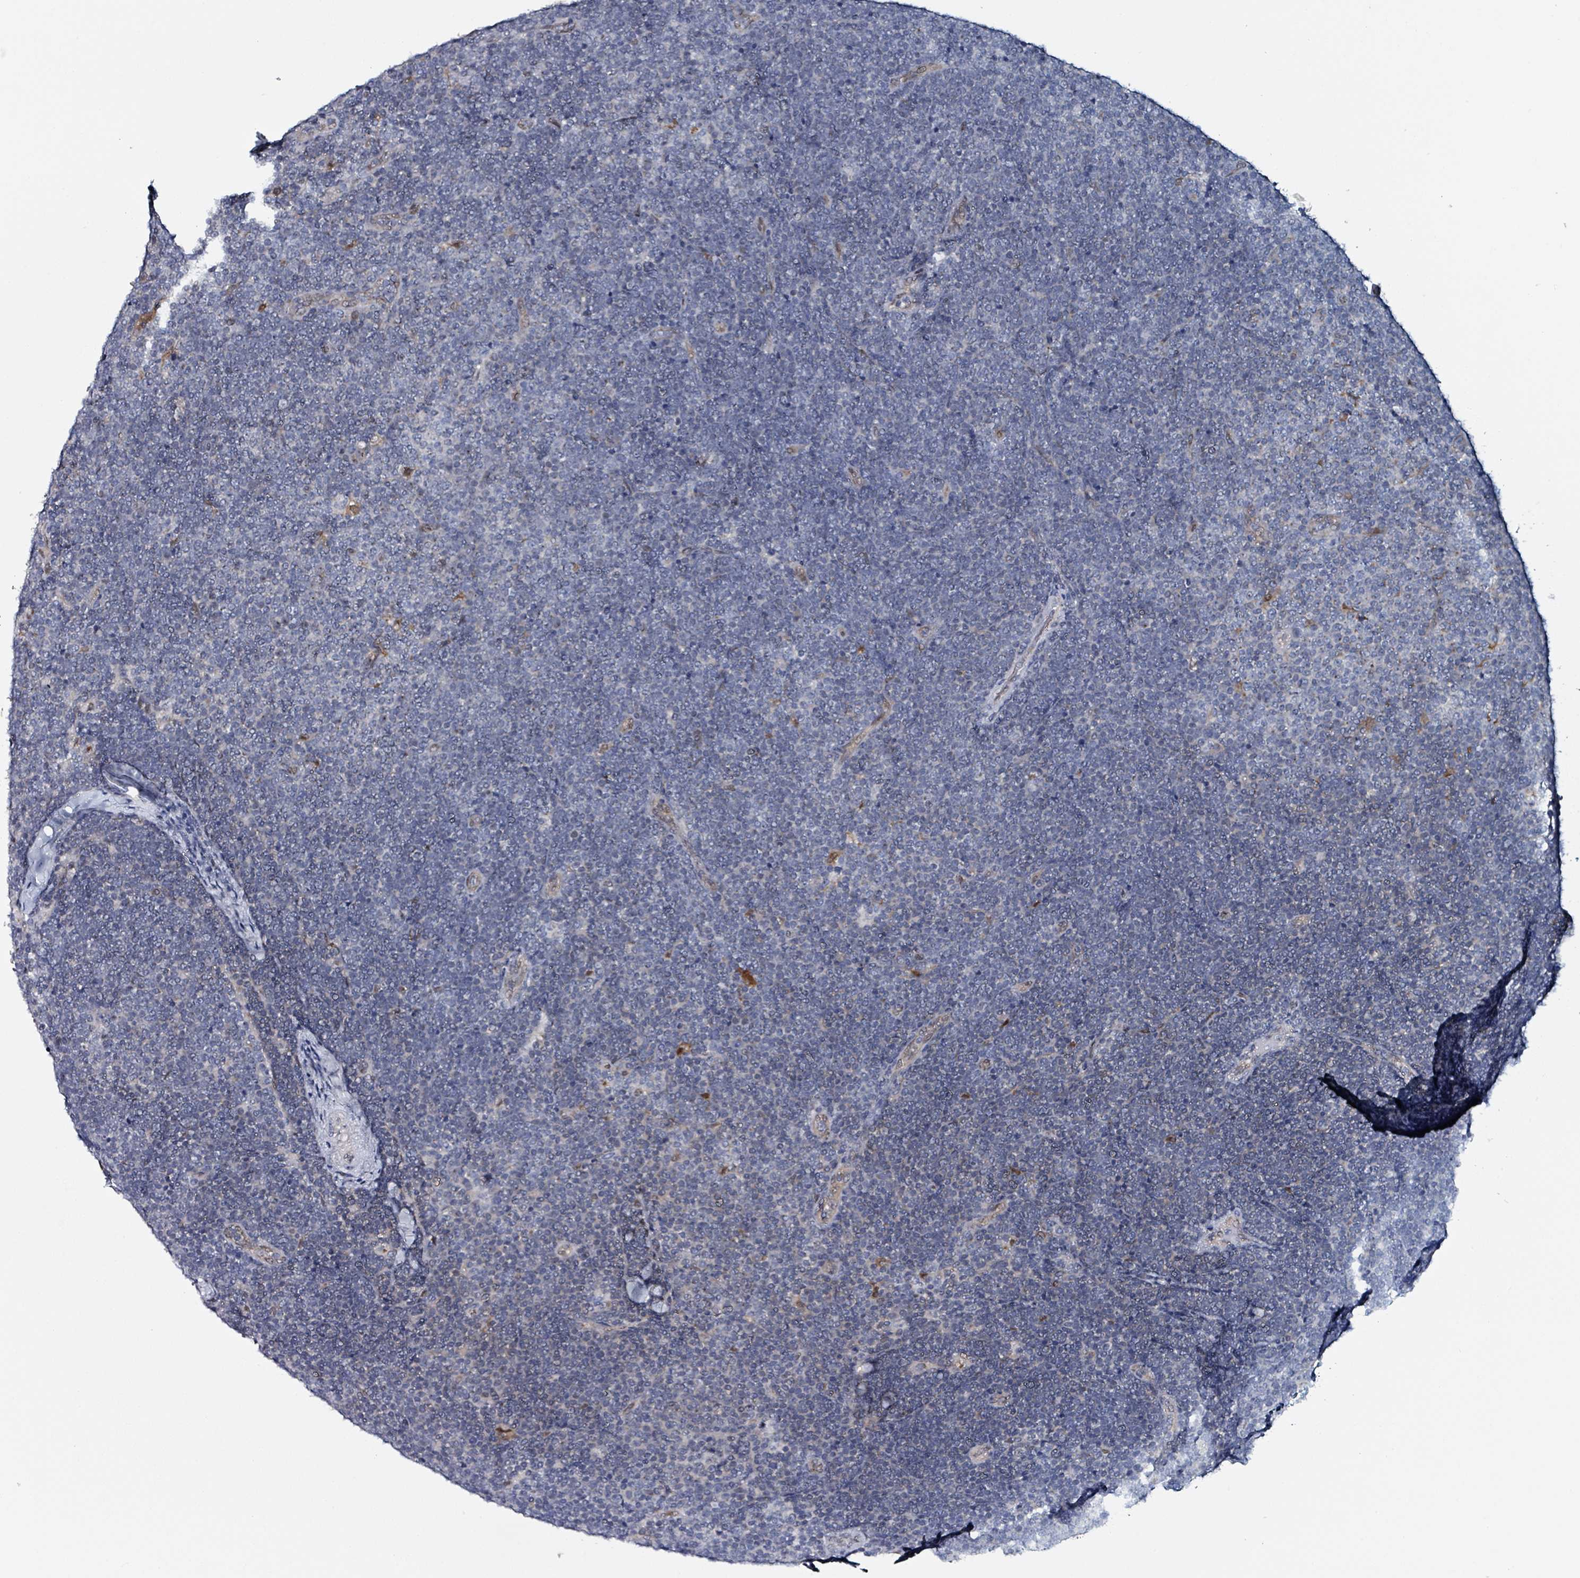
{"staining": {"intensity": "negative", "quantity": "none", "location": "none"}, "tissue": "lymphoma", "cell_type": "Tumor cells", "image_type": "cancer", "snomed": [{"axis": "morphology", "description": "Malignant lymphoma, non-Hodgkin's type, Low grade"}, {"axis": "topography", "description": "Lymph node"}], "caption": "There is no significant expression in tumor cells of lymphoma. (Immunohistochemistry (ihc), brightfield microscopy, high magnification).", "gene": "B3GAT3", "patient": {"sex": "male", "age": 48}}